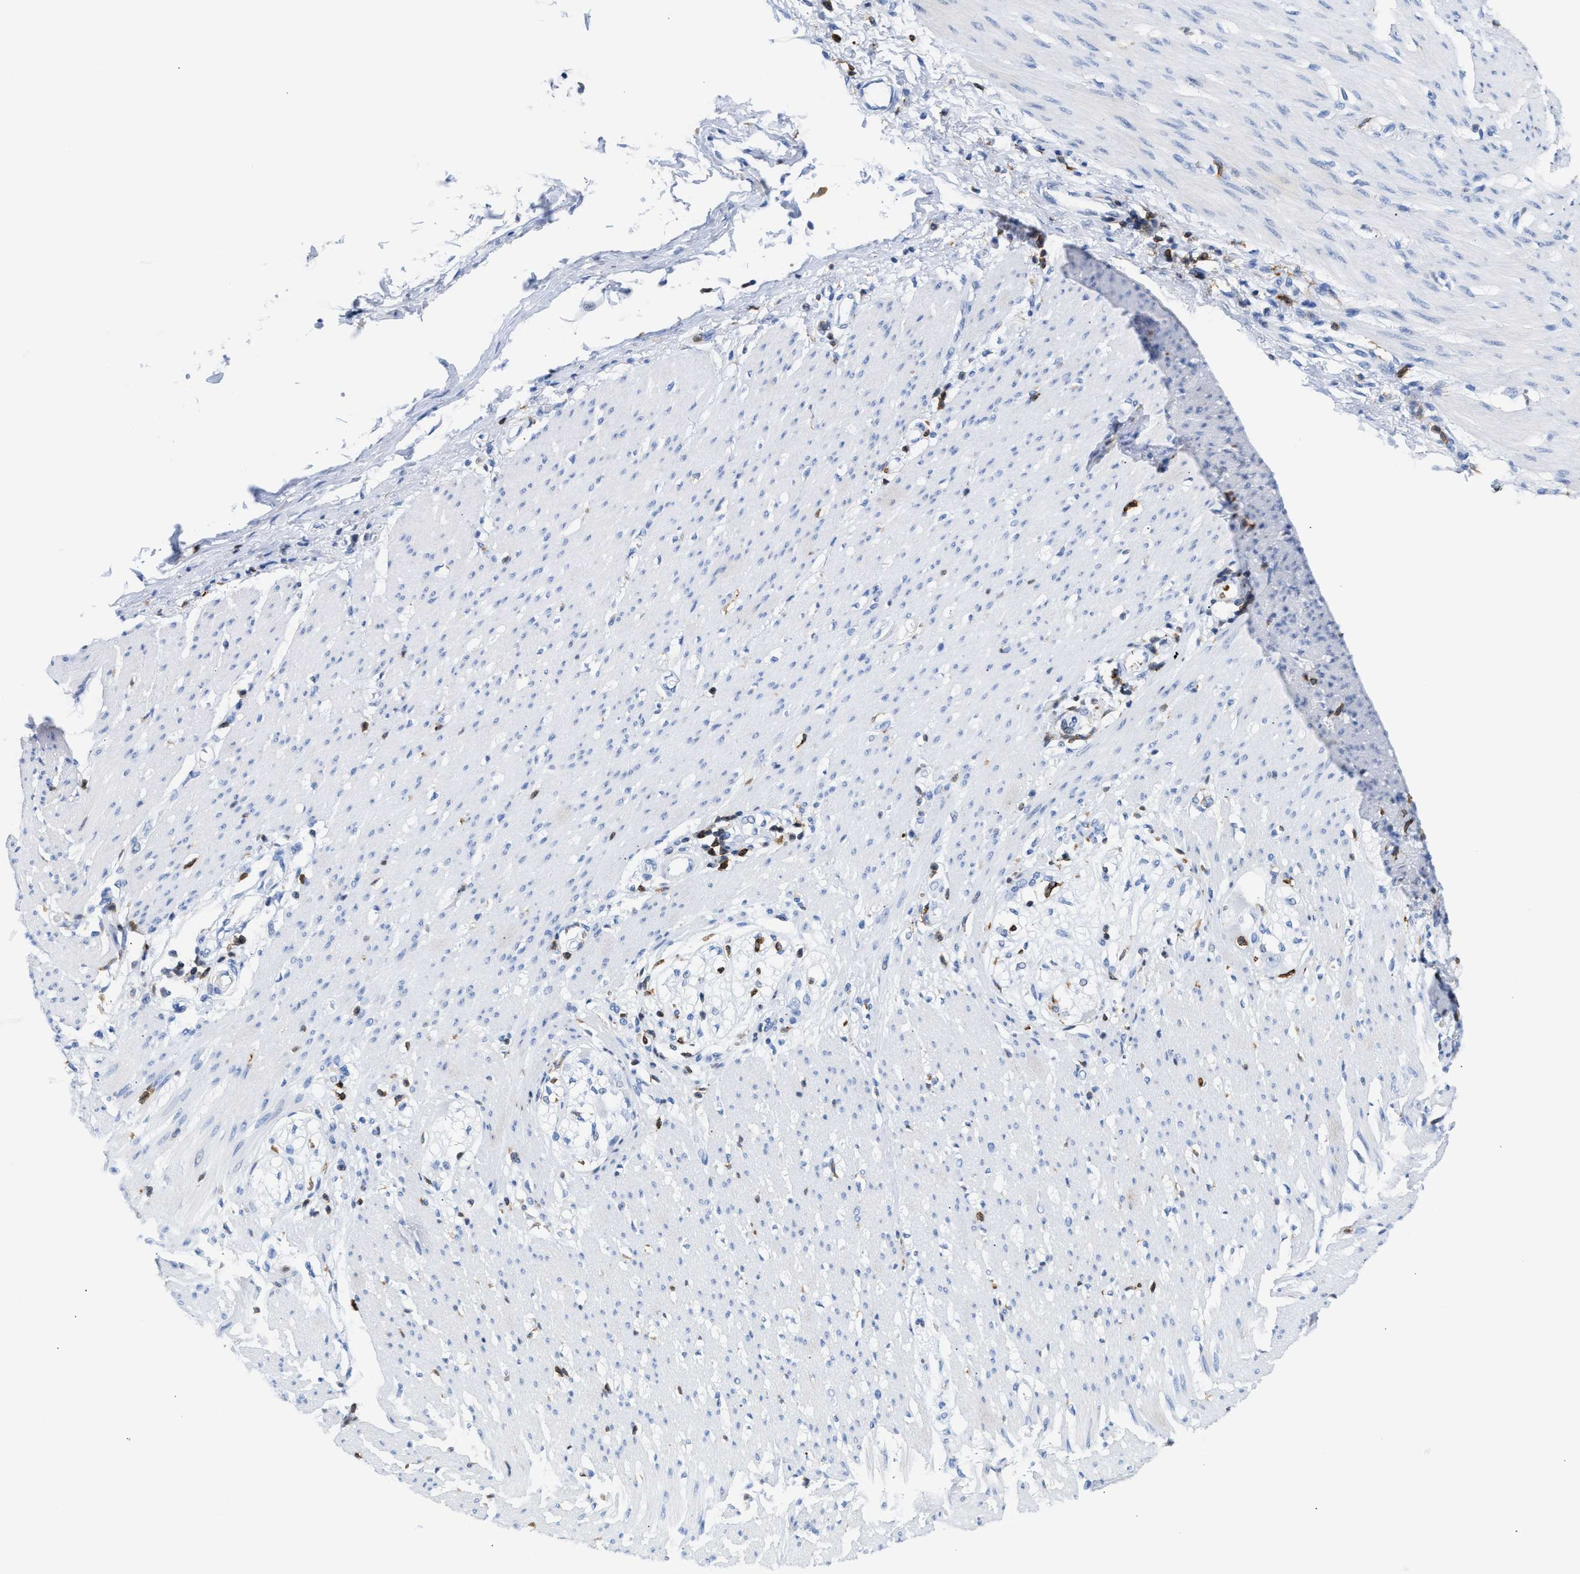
{"staining": {"intensity": "negative", "quantity": "none", "location": "none"}, "tissue": "adipose tissue", "cell_type": "Adipocytes", "image_type": "normal", "snomed": [{"axis": "morphology", "description": "Normal tissue, NOS"}, {"axis": "morphology", "description": "Adenocarcinoma, NOS"}, {"axis": "topography", "description": "Colon"}, {"axis": "topography", "description": "Peripheral nerve tissue"}], "caption": "High power microscopy image of an immunohistochemistry (IHC) histopathology image of unremarkable adipose tissue, revealing no significant positivity in adipocytes.", "gene": "LCP1", "patient": {"sex": "male", "age": 14}}